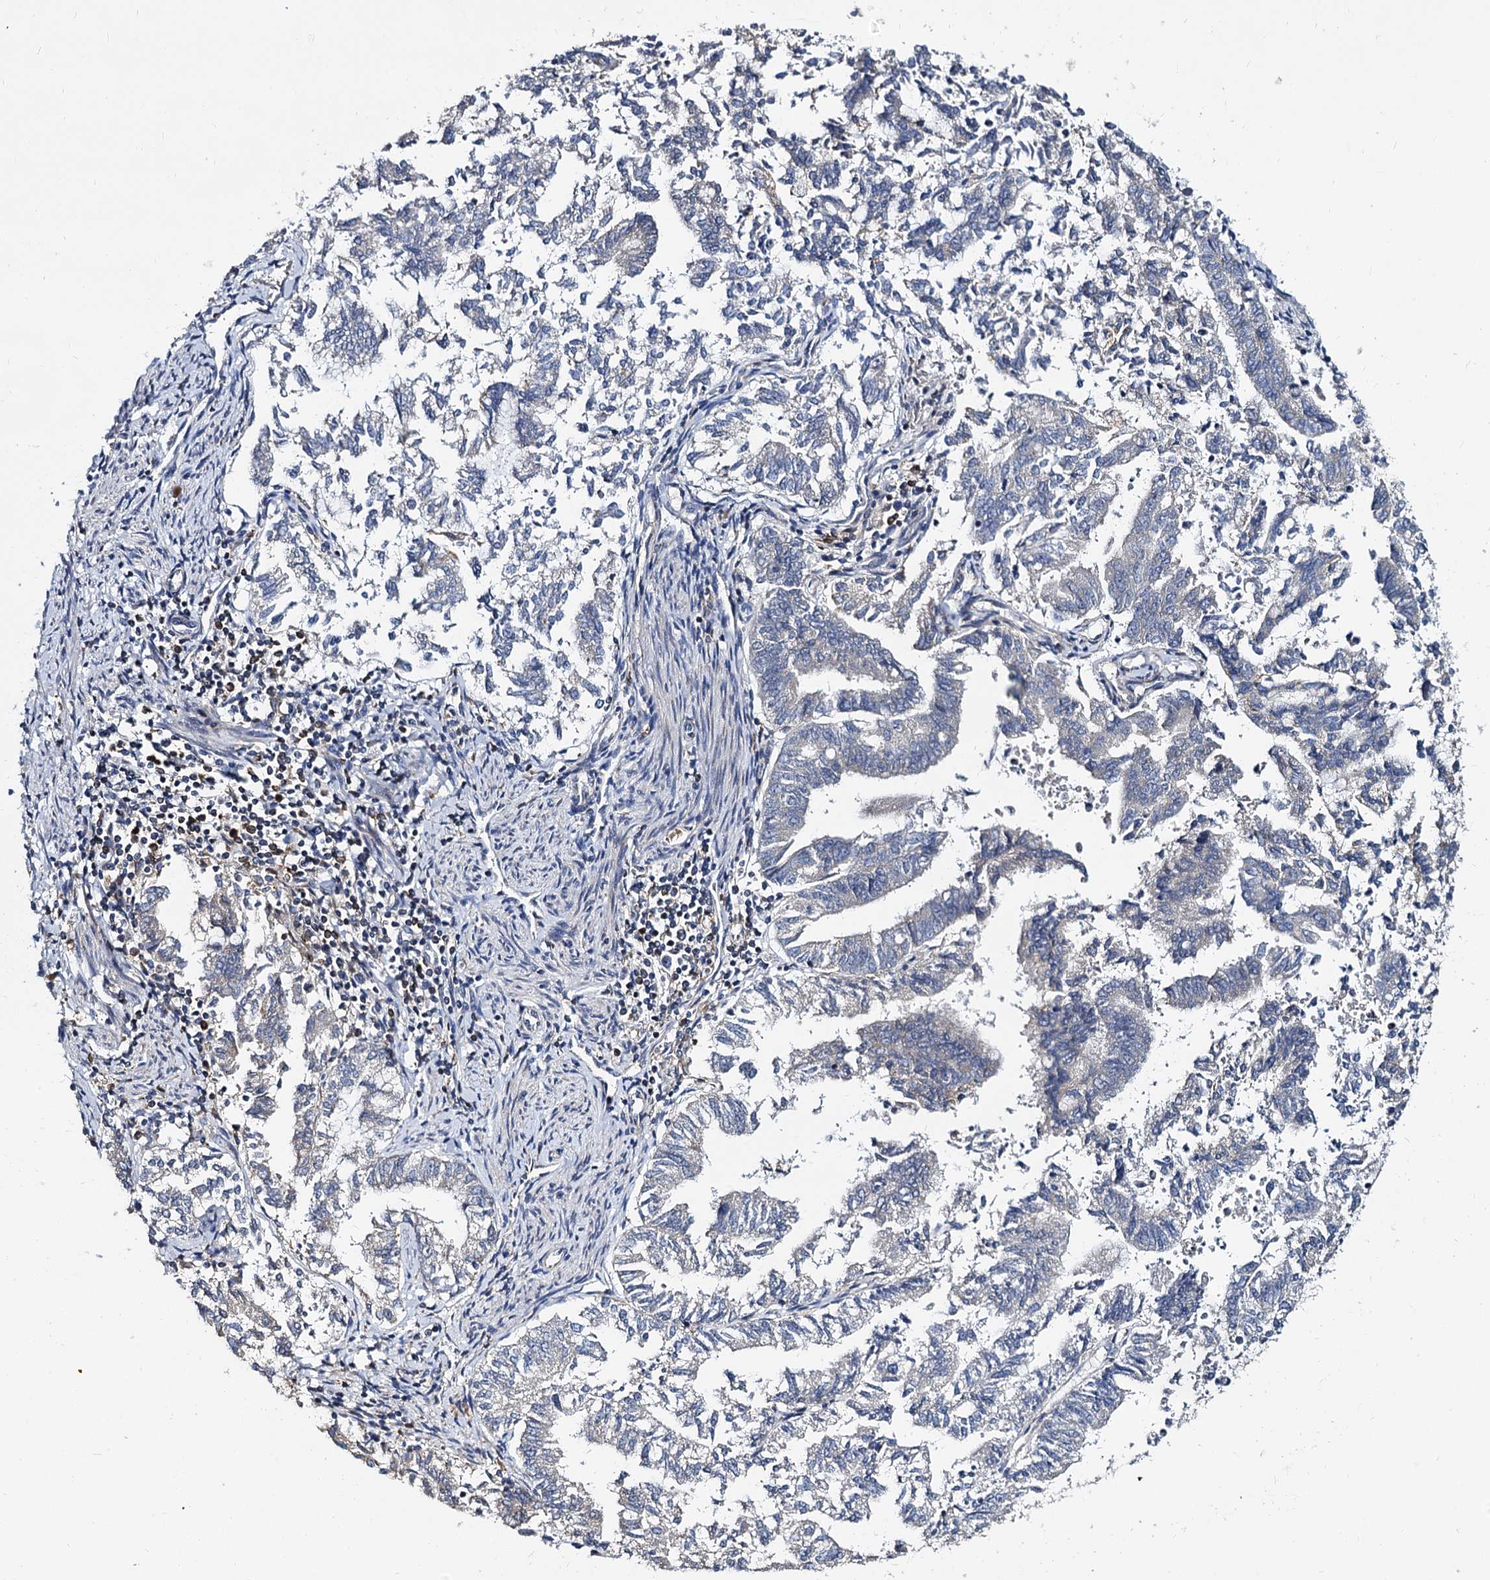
{"staining": {"intensity": "negative", "quantity": "none", "location": "none"}, "tissue": "endometrial cancer", "cell_type": "Tumor cells", "image_type": "cancer", "snomed": [{"axis": "morphology", "description": "Adenocarcinoma, NOS"}, {"axis": "topography", "description": "Endometrium"}], "caption": "An image of endometrial adenocarcinoma stained for a protein displays no brown staining in tumor cells.", "gene": "ANKRD13A", "patient": {"sex": "female", "age": 79}}